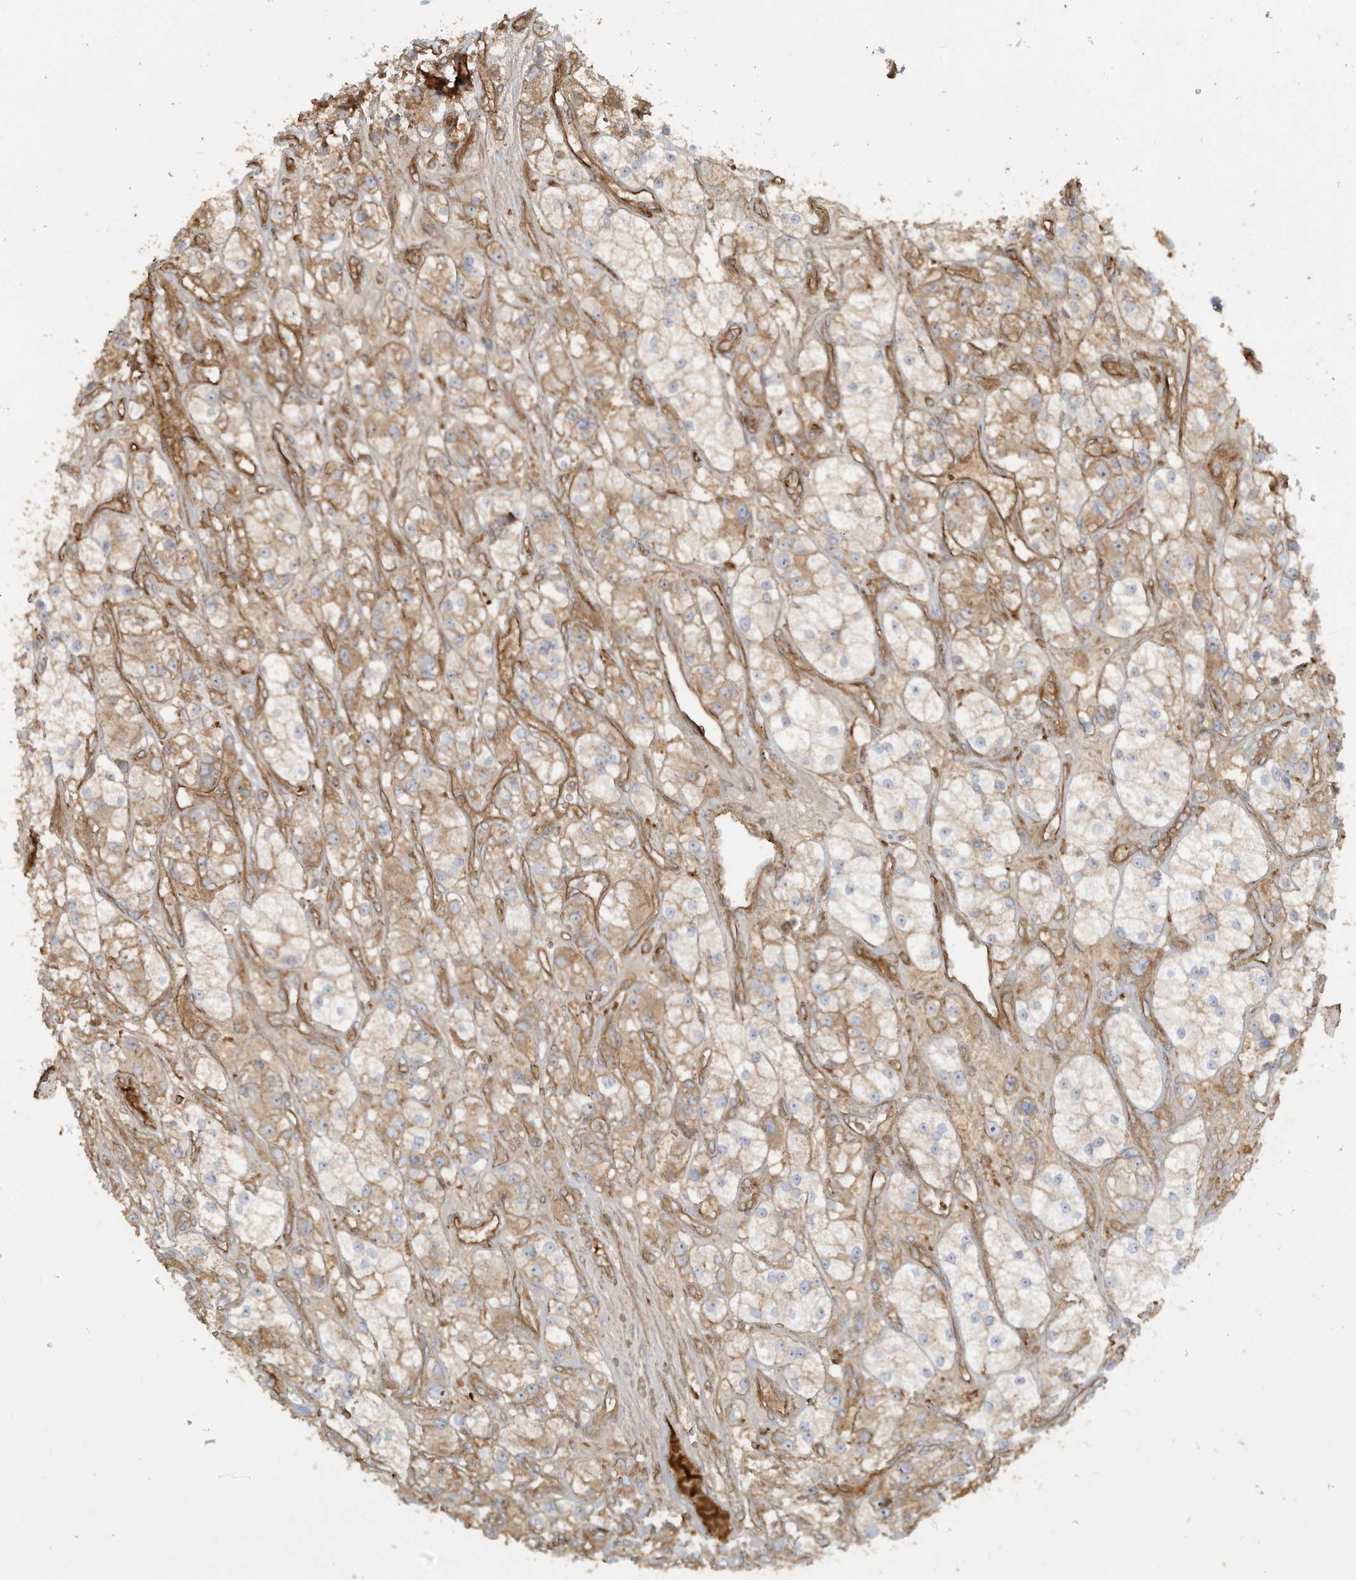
{"staining": {"intensity": "moderate", "quantity": "25%-75%", "location": "cytoplasmic/membranous"}, "tissue": "renal cancer", "cell_type": "Tumor cells", "image_type": "cancer", "snomed": [{"axis": "morphology", "description": "Adenocarcinoma, NOS"}, {"axis": "topography", "description": "Kidney"}], "caption": "Immunohistochemical staining of human renal adenocarcinoma reveals medium levels of moderate cytoplasmic/membranous protein positivity in about 25%-75% of tumor cells. The staining was performed using DAB (3,3'-diaminobenzidine) to visualize the protein expression in brown, while the nuclei were stained in blue with hematoxylin (Magnification: 20x).", "gene": "ENTR1", "patient": {"sex": "female", "age": 57}}